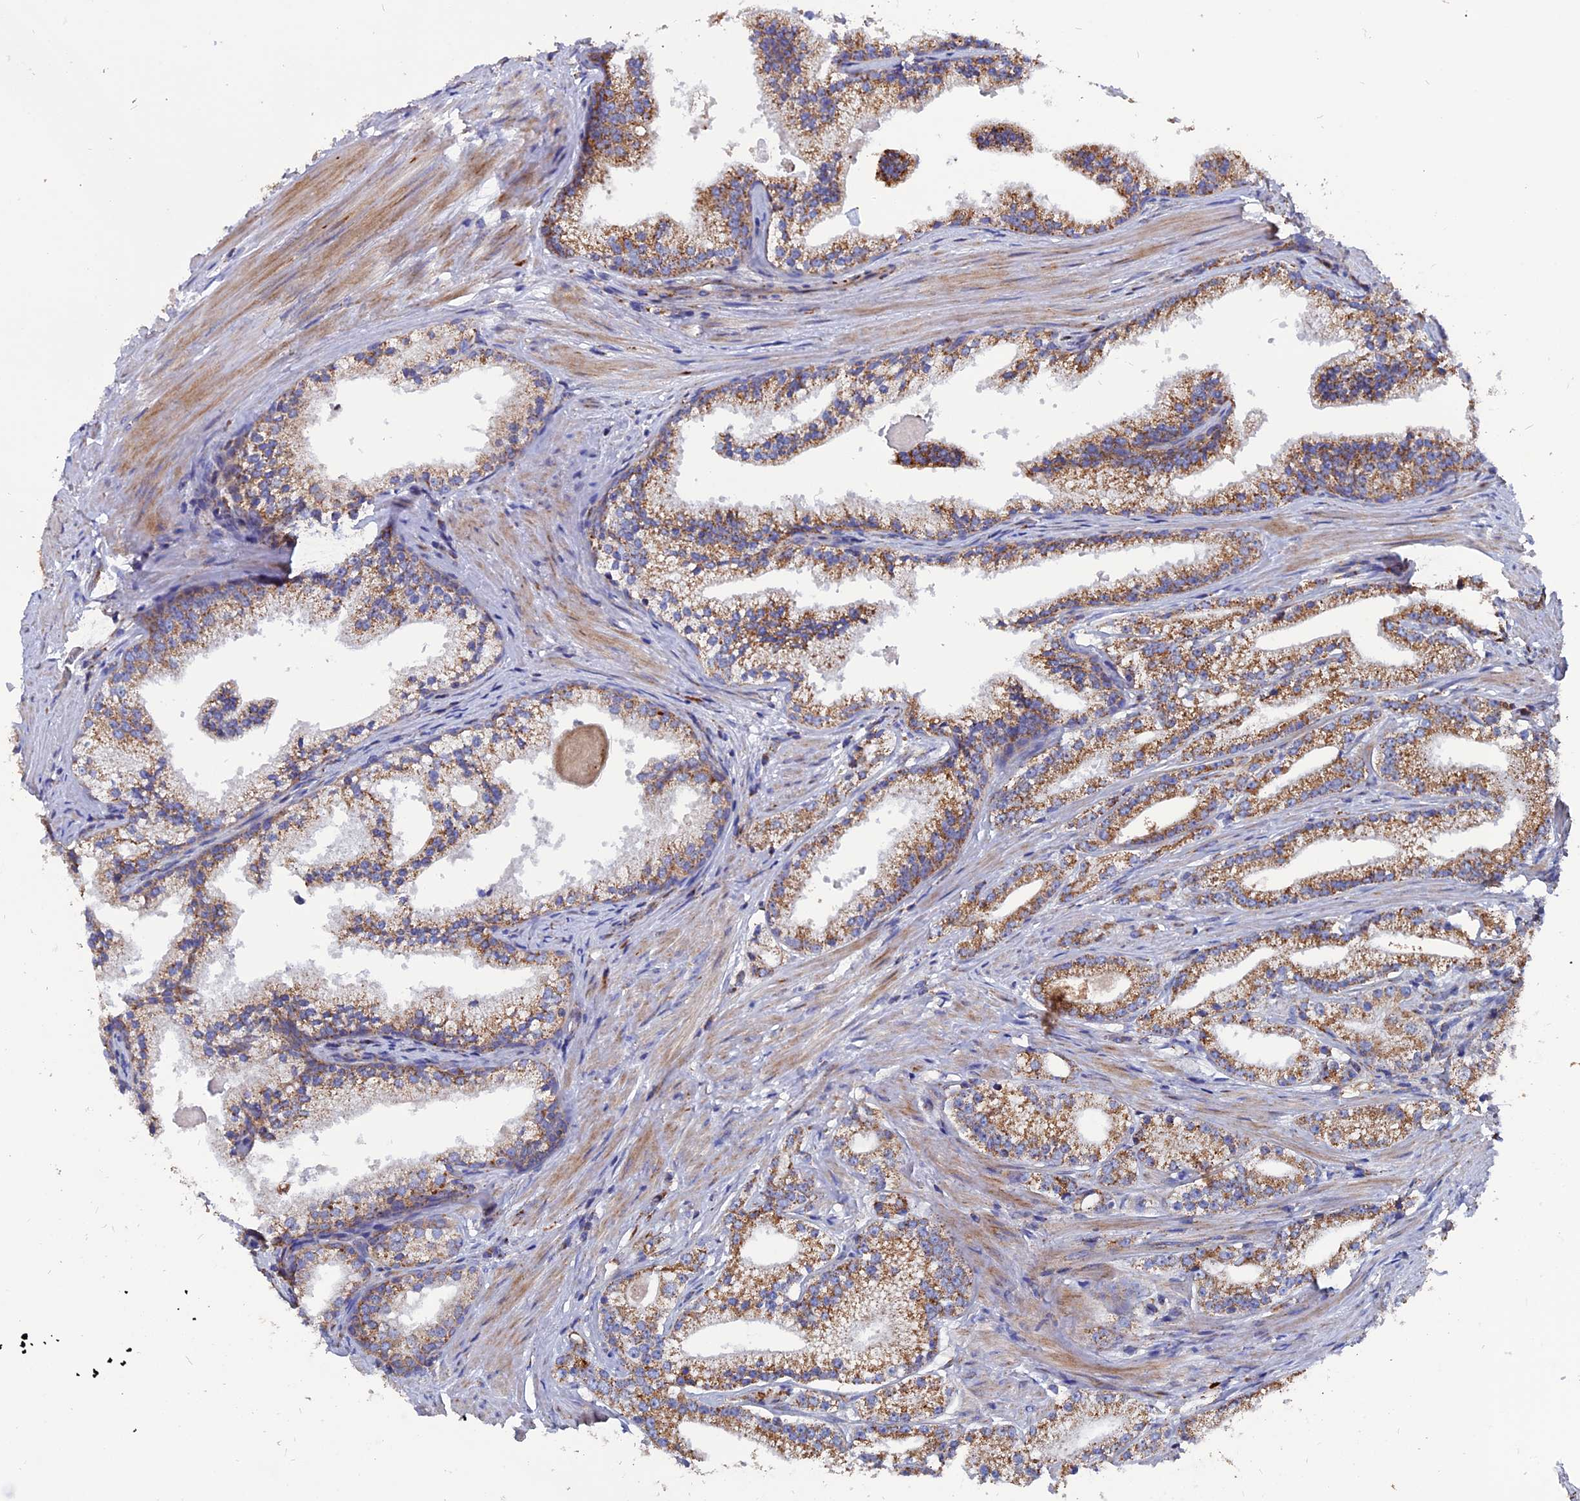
{"staining": {"intensity": "moderate", "quantity": ">75%", "location": "cytoplasmic/membranous"}, "tissue": "prostate cancer", "cell_type": "Tumor cells", "image_type": "cancer", "snomed": [{"axis": "morphology", "description": "Adenocarcinoma, Low grade"}, {"axis": "topography", "description": "Prostate"}], "caption": "Prostate cancer (low-grade adenocarcinoma) was stained to show a protein in brown. There is medium levels of moderate cytoplasmic/membranous expression in about >75% of tumor cells.", "gene": "TGFA", "patient": {"sex": "male", "age": 57}}